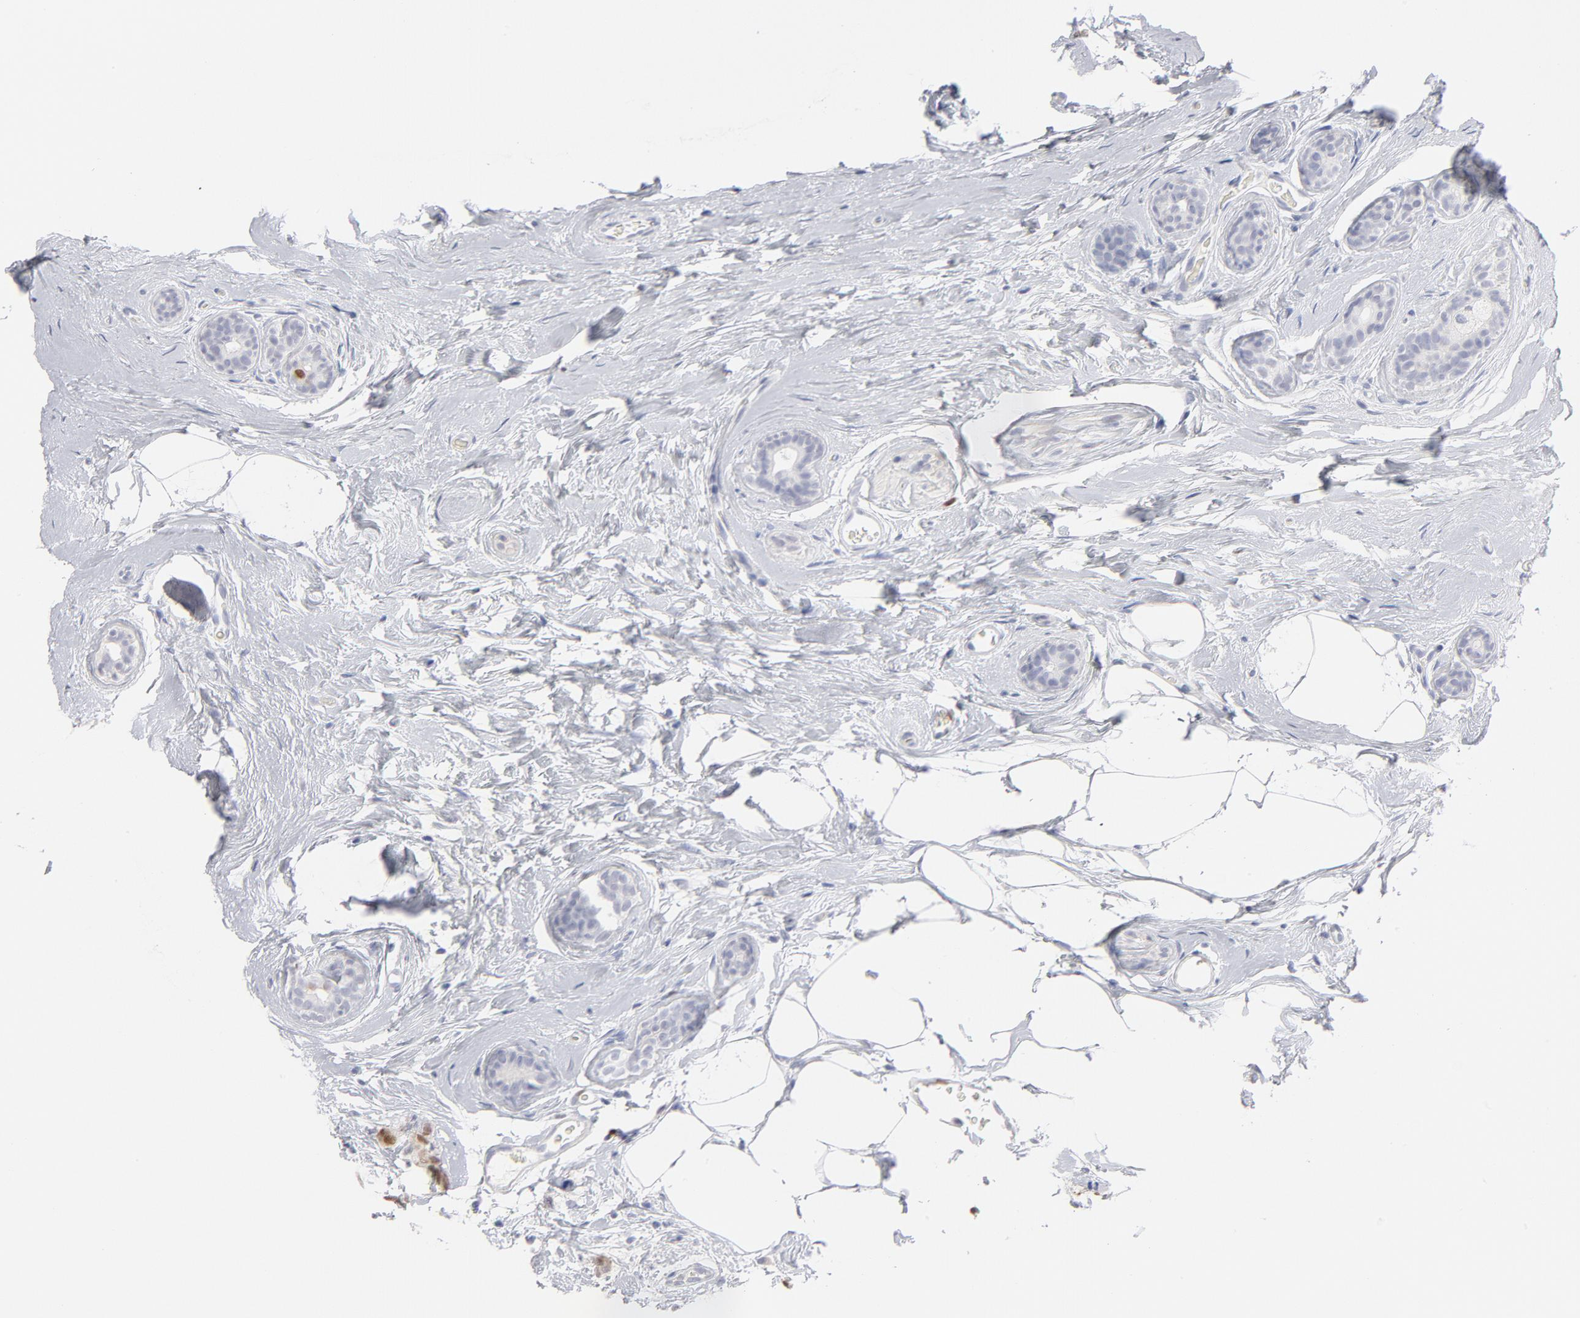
{"staining": {"intensity": "strong", "quantity": "25%-75%", "location": "nuclear"}, "tissue": "breast cancer", "cell_type": "Tumor cells", "image_type": "cancer", "snomed": [{"axis": "morphology", "description": "Lobular carcinoma"}, {"axis": "topography", "description": "Breast"}], "caption": "Immunohistochemical staining of human breast lobular carcinoma displays strong nuclear protein staining in approximately 25%-75% of tumor cells.", "gene": "MCM7", "patient": {"sex": "female", "age": 60}}